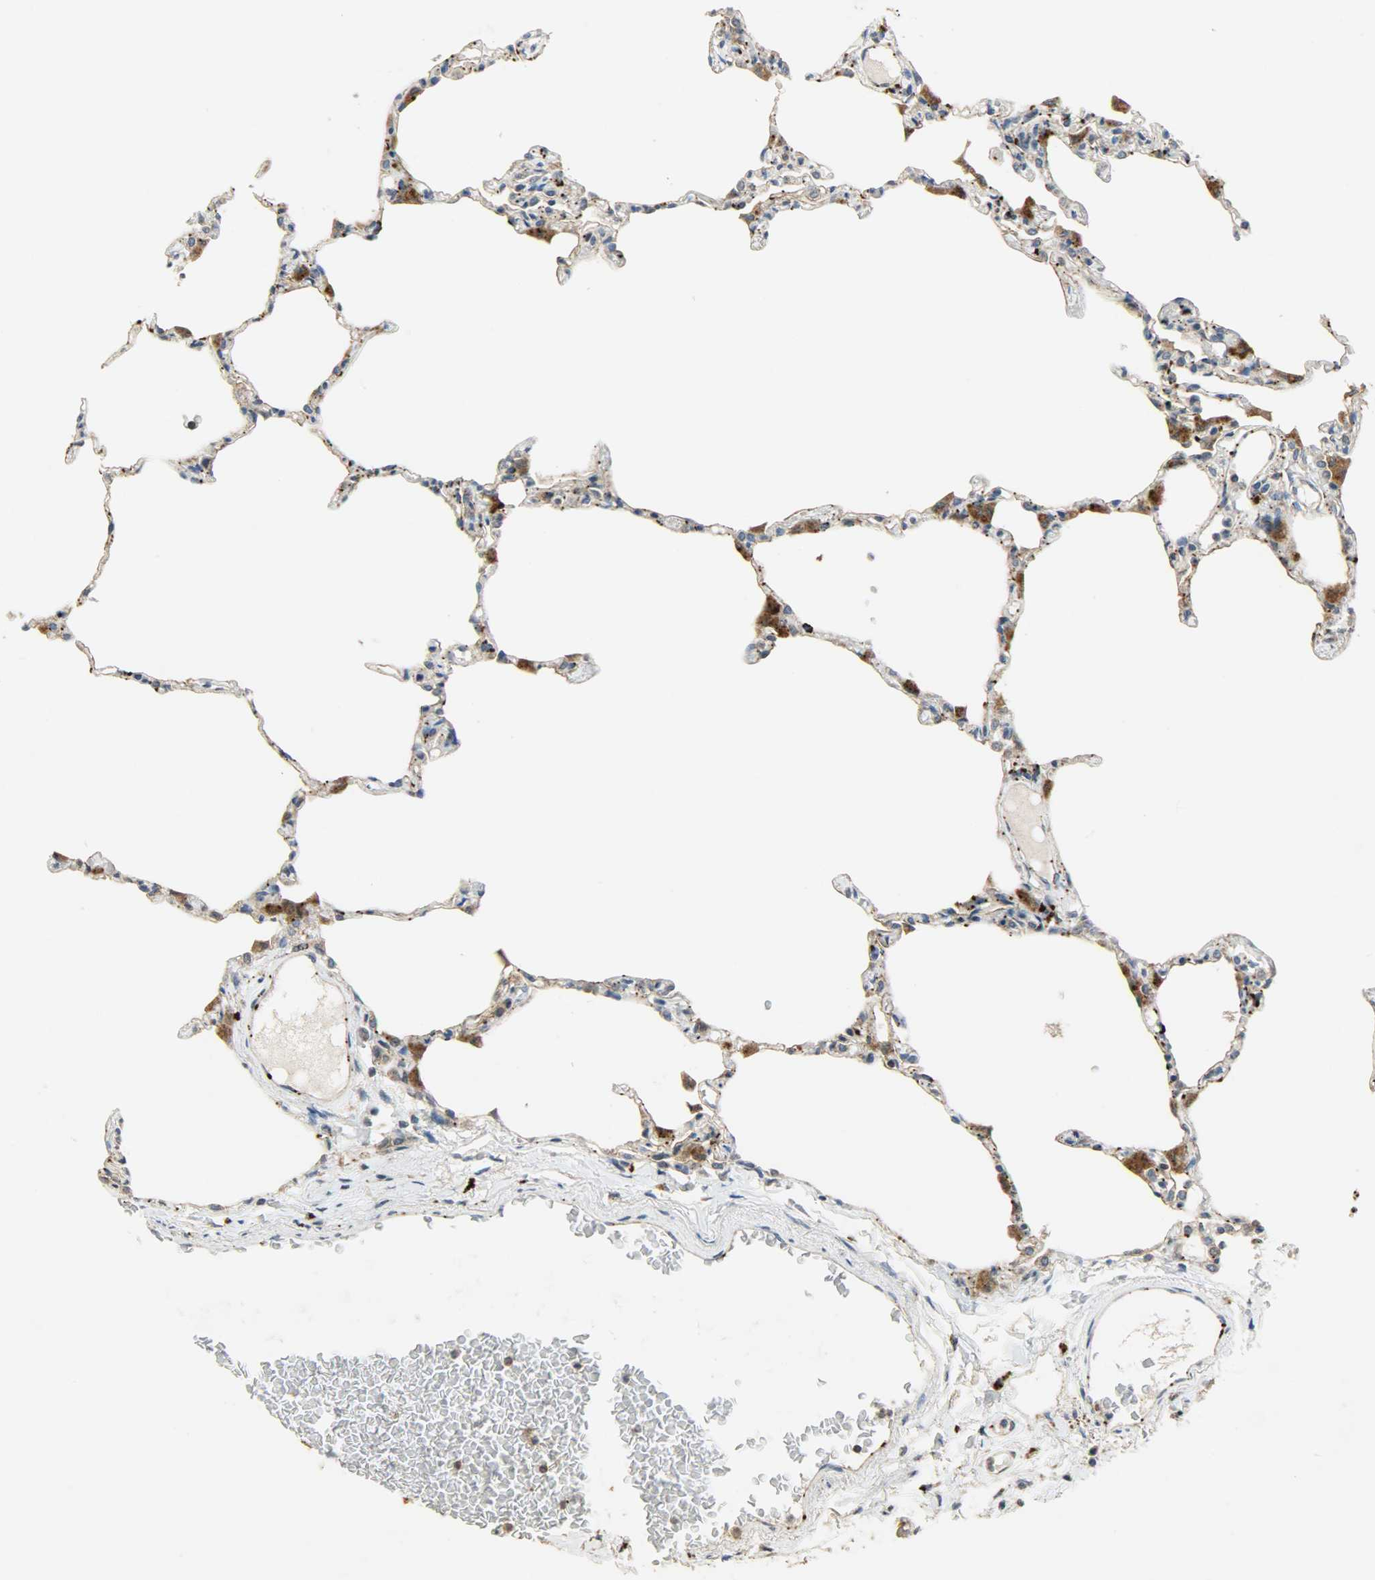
{"staining": {"intensity": "weak", "quantity": "25%-75%", "location": "cytoplasmic/membranous"}, "tissue": "lung", "cell_type": "Alveolar cells", "image_type": "normal", "snomed": [{"axis": "morphology", "description": "Normal tissue, NOS"}, {"axis": "topography", "description": "Lung"}], "caption": "Immunohistochemistry (IHC) photomicrograph of unremarkable lung stained for a protein (brown), which reveals low levels of weak cytoplasmic/membranous positivity in about 25%-75% of alveolar cells.", "gene": "GIT2", "patient": {"sex": "female", "age": 49}}